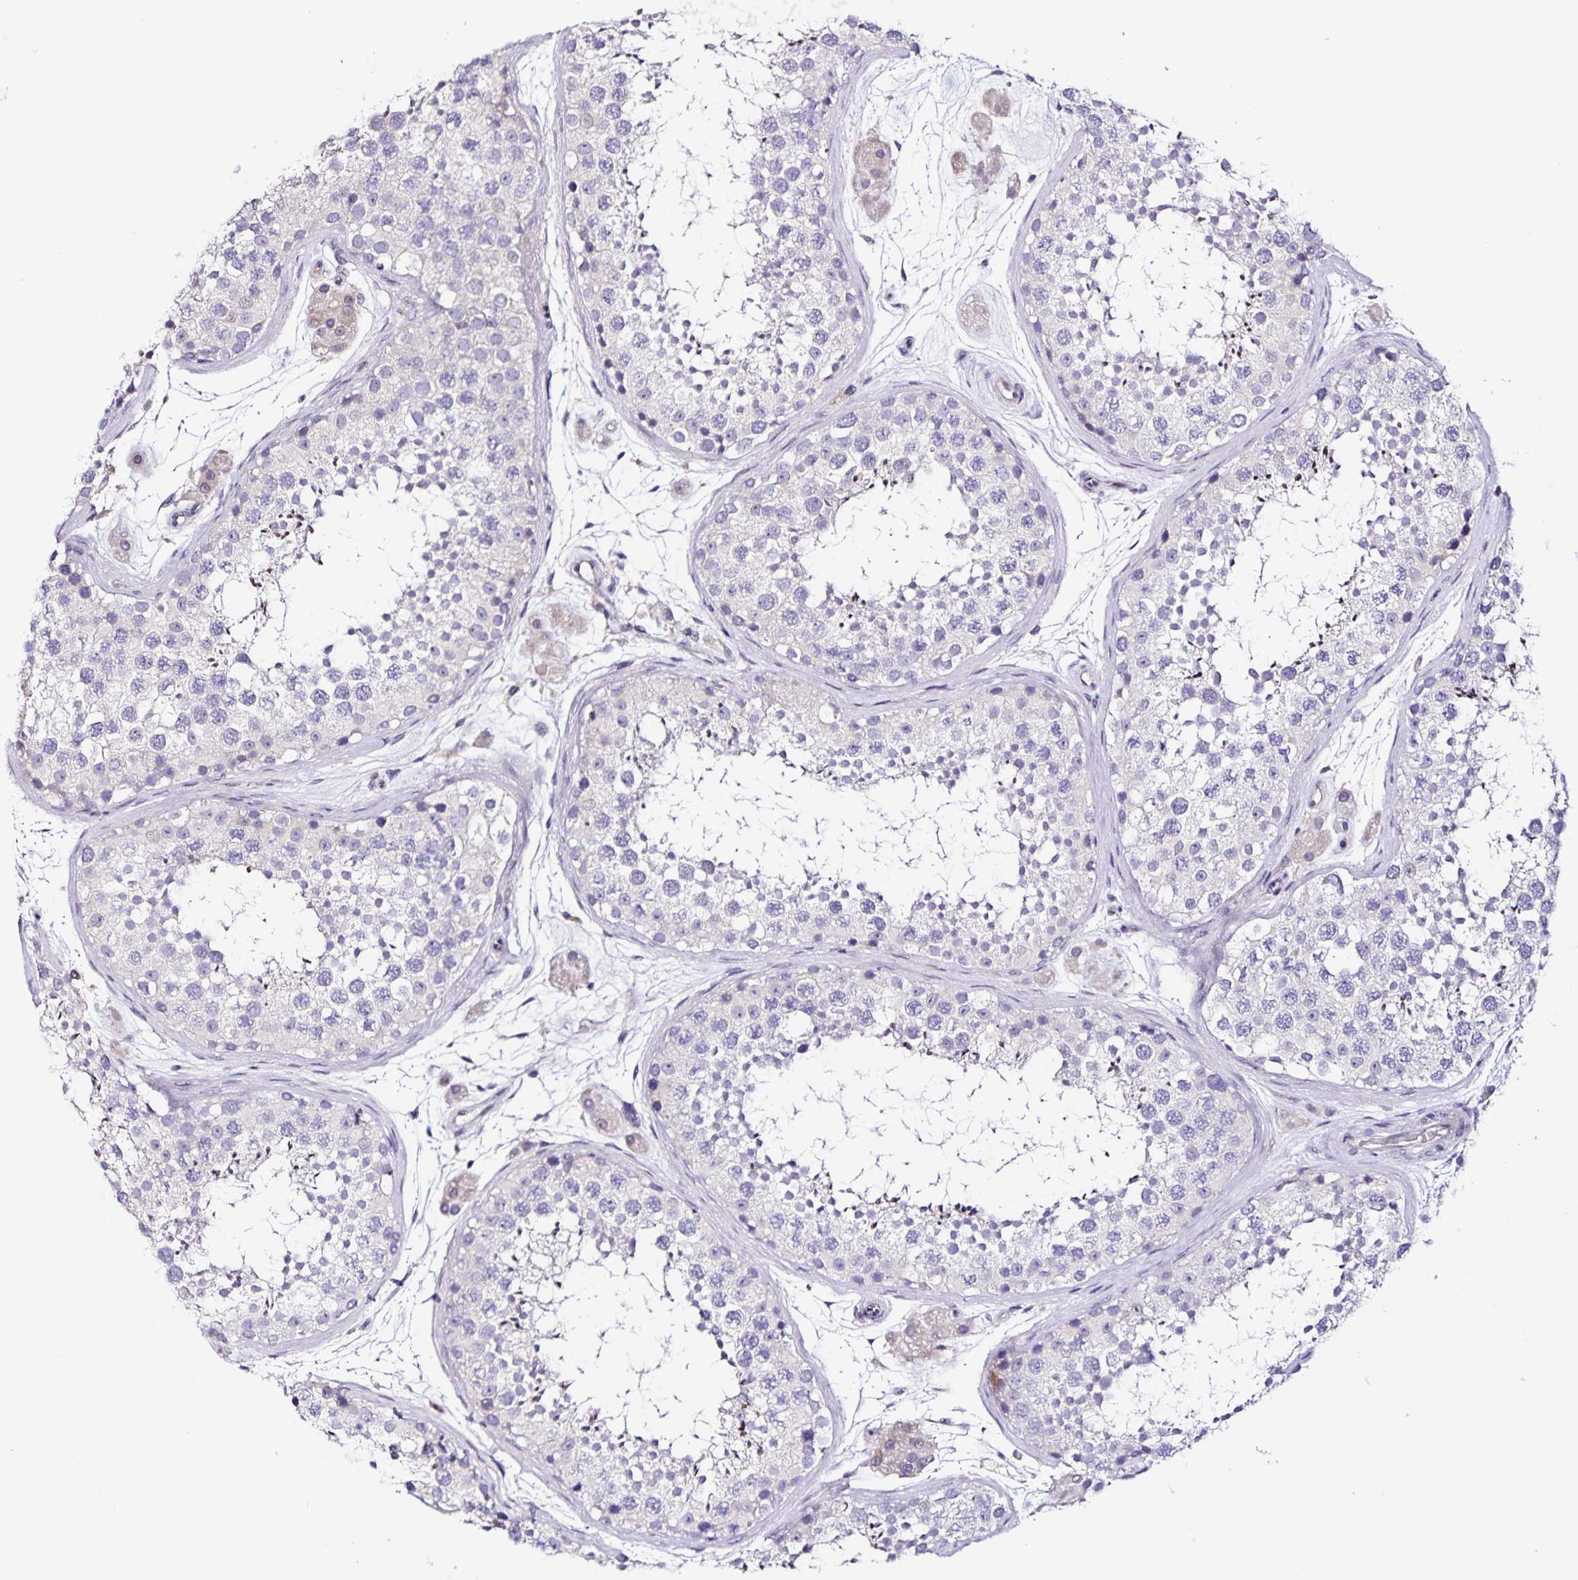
{"staining": {"intensity": "negative", "quantity": "none", "location": "none"}, "tissue": "testis", "cell_type": "Cells in seminiferous ducts", "image_type": "normal", "snomed": [{"axis": "morphology", "description": "Normal tissue, NOS"}, {"axis": "topography", "description": "Testis"}], "caption": "The immunohistochemistry (IHC) micrograph has no significant staining in cells in seminiferous ducts of testis.", "gene": "RNFT2", "patient": {"sex": "male", "age": 41}}